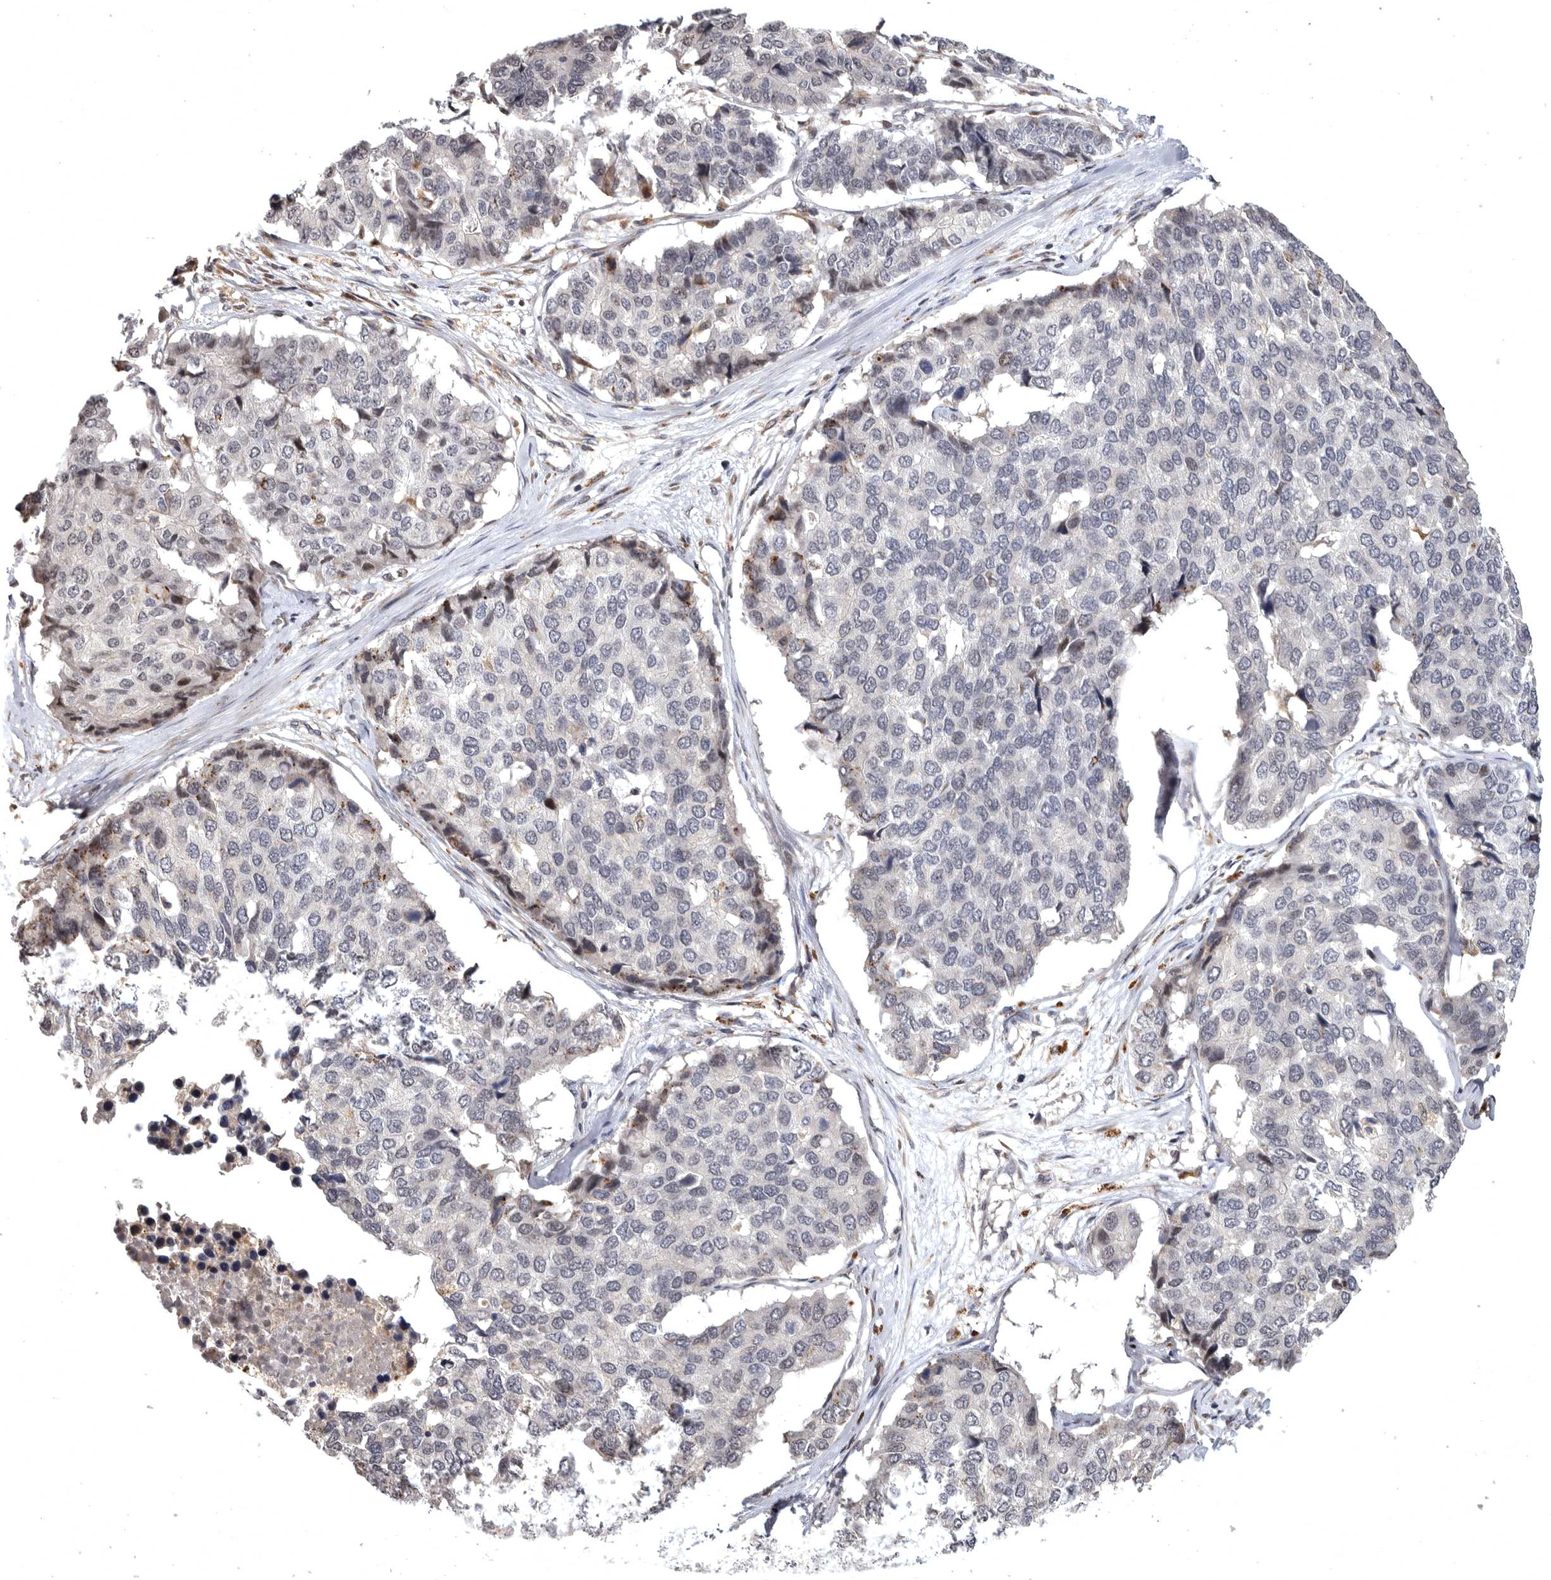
{"staining": {"intensity": "negative", "quantity": "none", "location": "none"}, "tissue": "pancreatic cancer", "cell_type": "Tumor cells", "image_type": "cancer", "snomed": [{"axis": "morphology", "description": "Adenocarcinoma, NOS"}, {"axis": "topography", "description": "Pancreas"}], "caption": "This is a image of immunohistochemistry staining of pancreatic adenocarcinoma, which shows no staining in tumor cells.", "gene": "MAN2A1", "patient": {"sex": "male", "age": 50}}